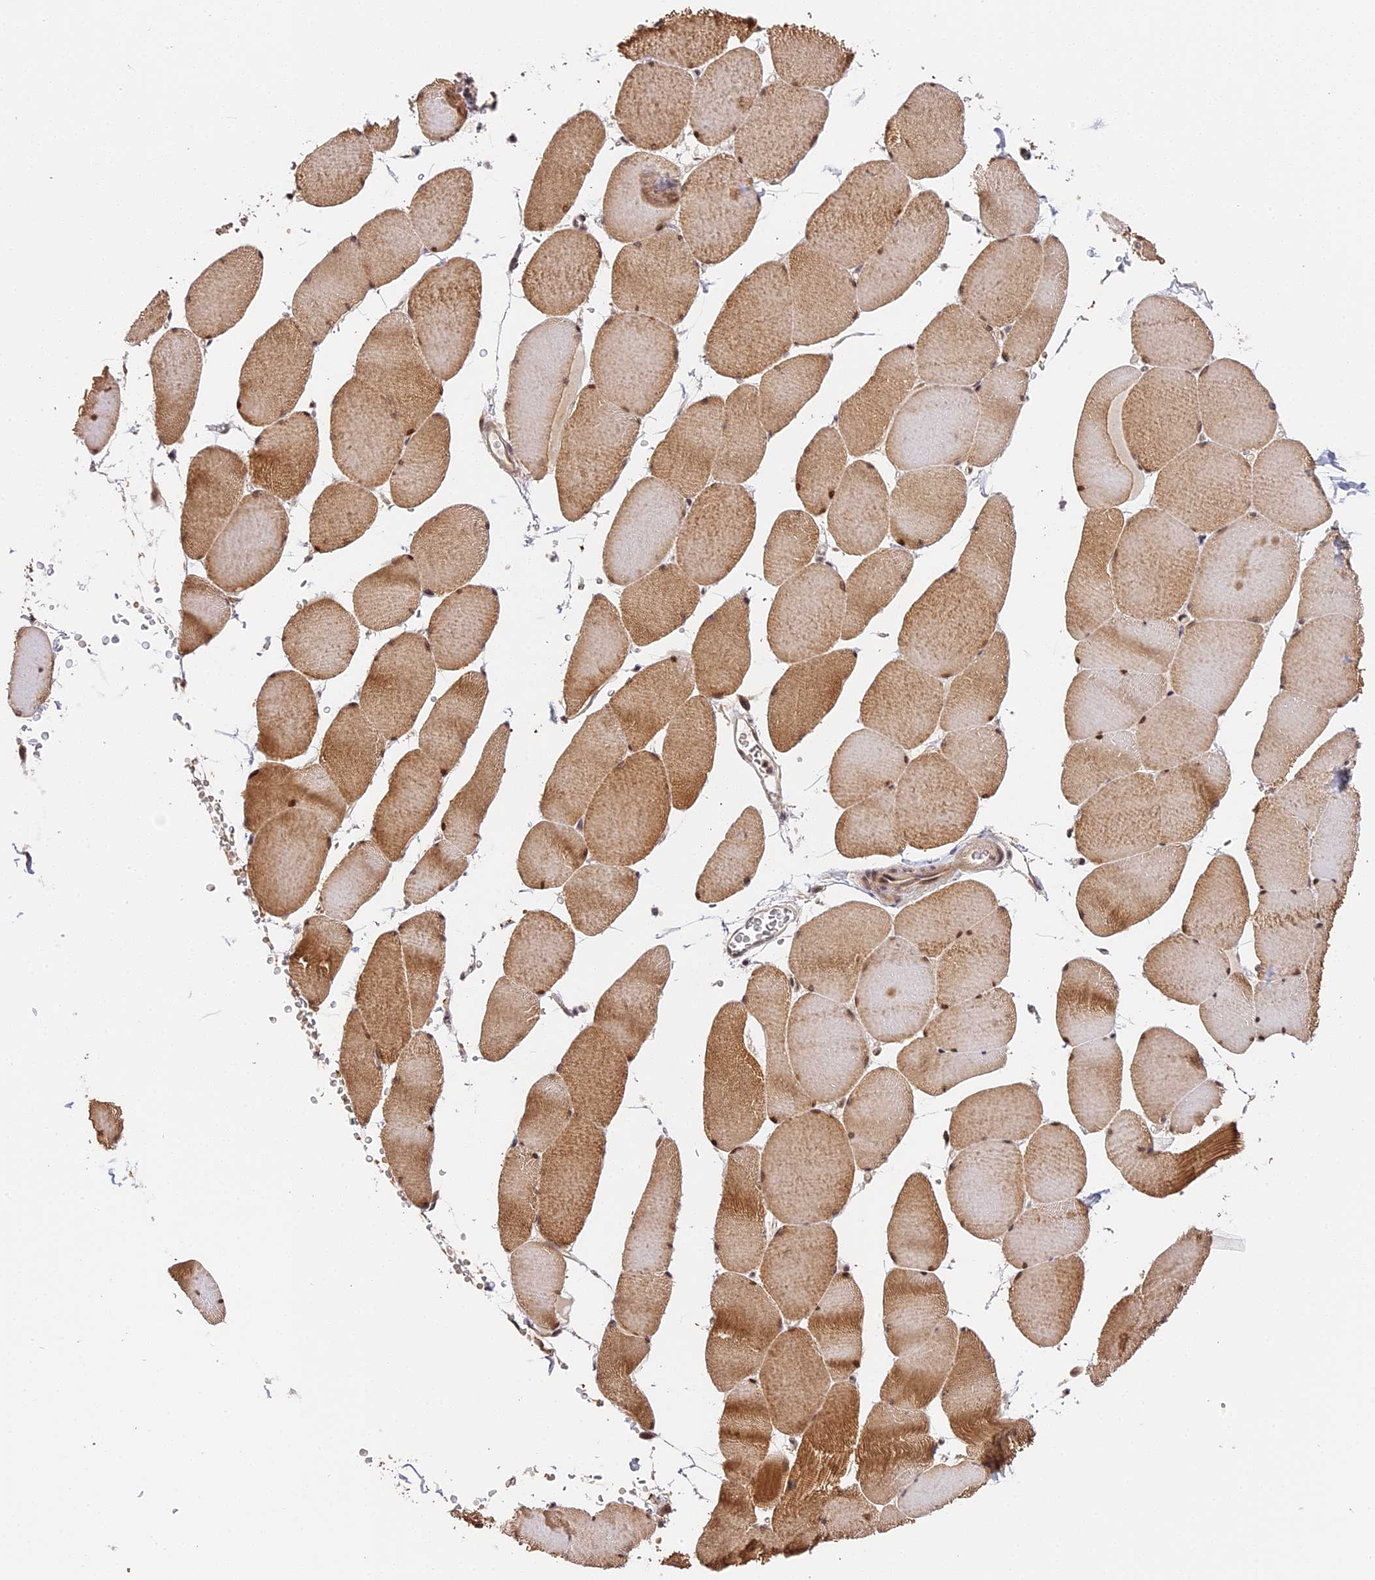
{"staining": {"intensity": "moderate", "quantity": ">75%", "location": "cytoplasmic/membranous,nuclear"}, "tissue": "skeletal muscle", "cell_type": "Myocytes", "image_type": "normal", "snomed": [{"axis": "morphology", "description": "Normal tissue, NOS"}, {"axis": "topography", "description": "Skeletal muscle"}, {"axis": "topography", "description": "Head-Neck"}], "caption": "IHC (DAB (3,3'-diaminobenzidine)) staining of benign human skeletal muscle exhibits moderate cytoplasmic/membranous,nuclear protein positivity in approximately >75% of myocytes.", "gene": "IMPACT", "patient": {"sex": "male", "age": 66}}